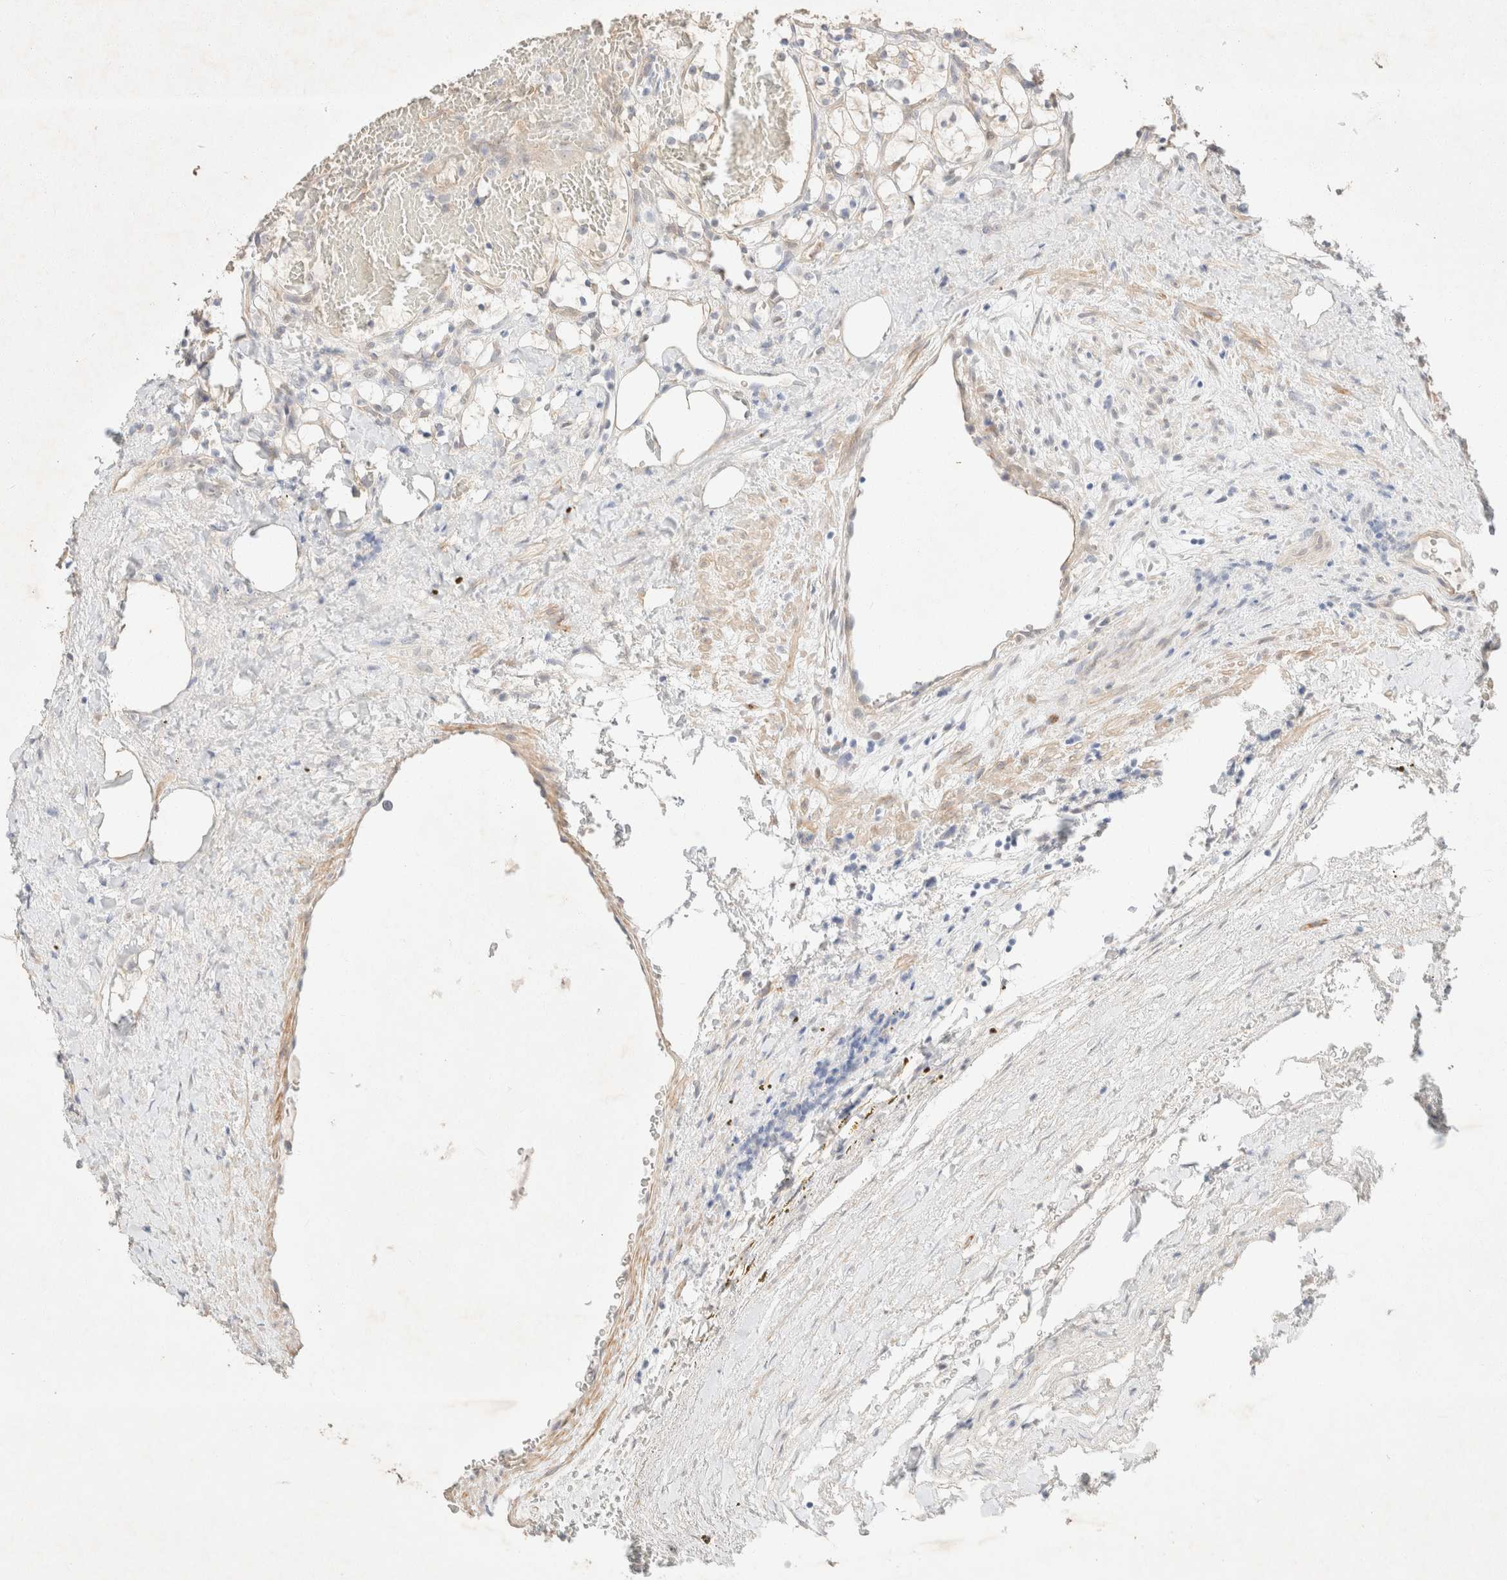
{"staining": {"intensity": "weak", "quantity": "<25%", "location": "cytoplasmic/membranous"}, "tissue": "renal cancer", "cell_type": "Tumor cells", "image_type": "cancer", "snomed": [{"axis": "morphology", "description": "Adenocarcinoma, NOS"}, {"axis": "topography", "description": "Kidney"}], "caption": "The histopathology image exhibits no significant staining in tumor cells of adenocarcinoma (renal).", "gene": "CSNK1E", "patient": {"sex": "female", "age": 69}}